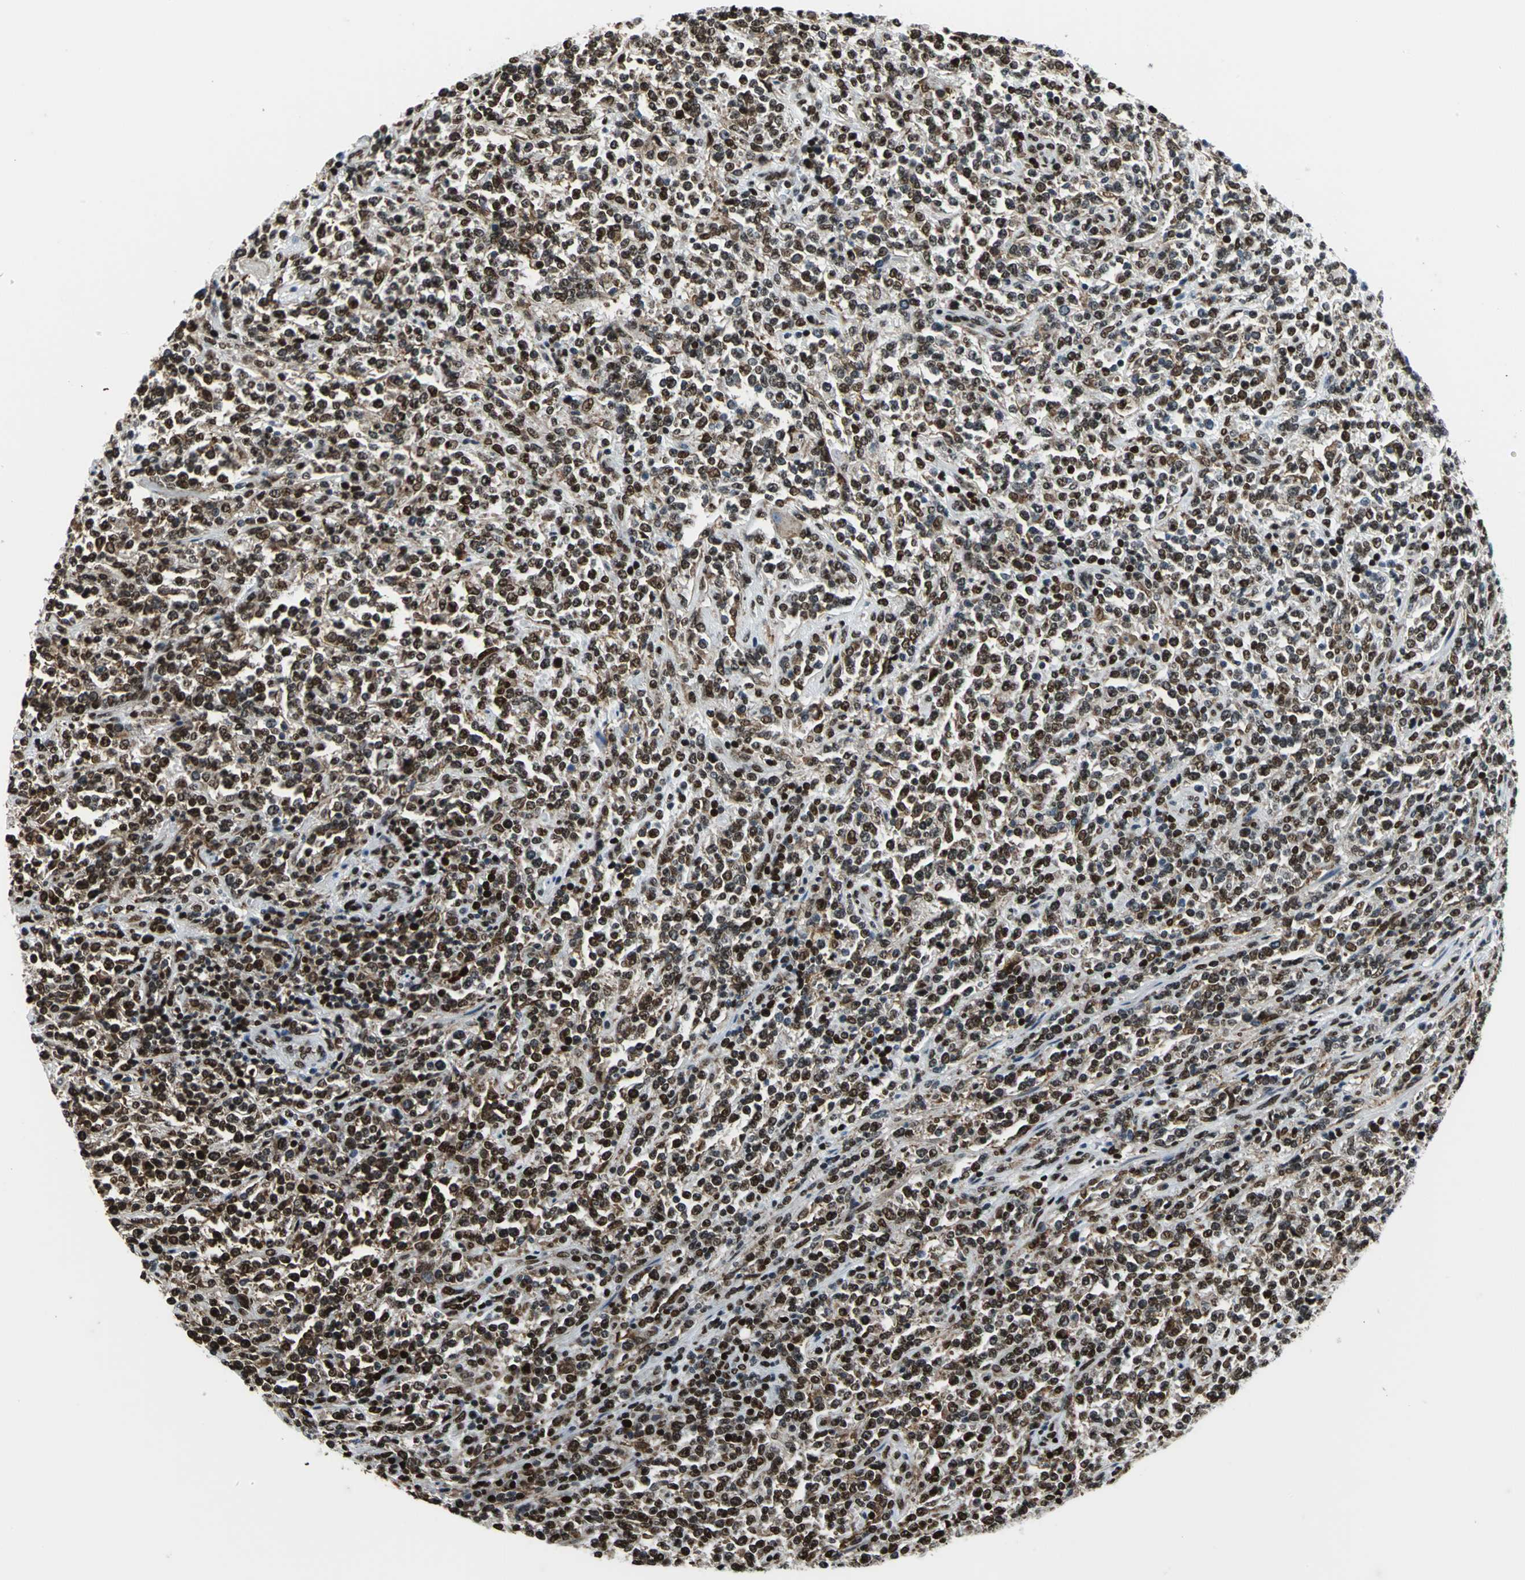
{"staining": {"intensity": "strong", "quantity": ">75%", "location": "cytoplasmic/membranous,nuclear"}, "tissue": "lymphoma", "cell_type": "Tumor cells", "image_type": "cancer", "snomed": [{"axis": "morphology", "description": "Malignant lymphoma, non-Hodgkin's type, High grade"}, {"axis": "topography", "description": "Soft tissue"}], "caption": "Immunohistochemistry (IHC) micrograph of human high-grade malignant lymphoma, non-Hodgkin's type stained for a protein (brown), which displays high levels of strong cytoplasmic/membranous and nuclear positivity in approximately >75% of tumor cells.", "gene": "APEX1", "patient": {"sex": "male", "age": 18}}